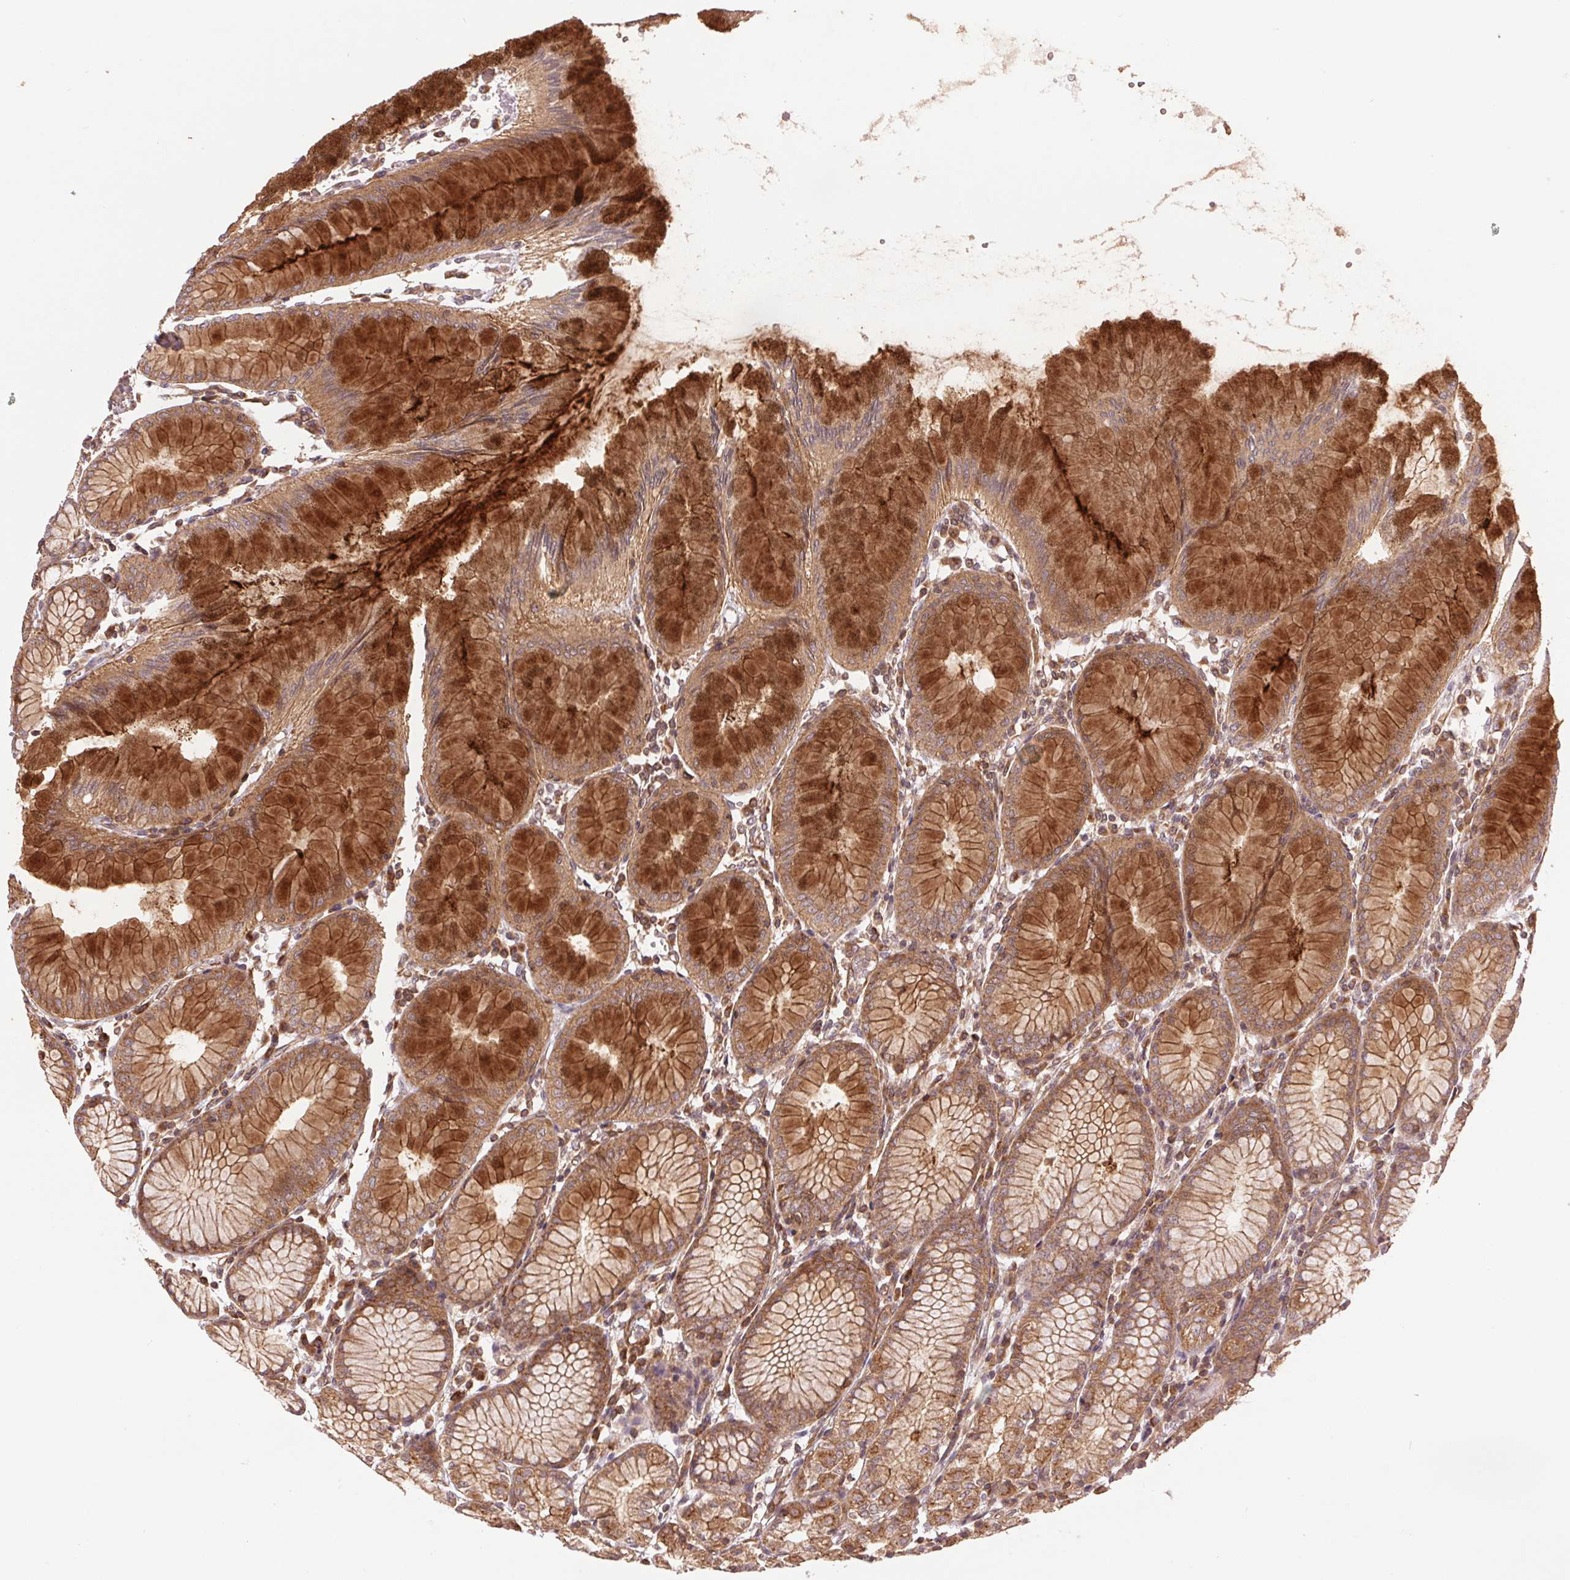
{"staining": {"intensity": "strong", "quantity": ">75%", "location": "cytoplasmic/membranous"}, "tissue": "stomach", "cell_type": "Glandular cells", "image_type": "normal", "snomed": [{"axis": "morphology", "description": "Normal tissue, NOS"}, {"axis": "topography", "description": "Stomach"}], "caption": "This histopathology image reveals normal stomach stained with immunohistochemistry (IHC) to label a protein in brown. The cytoplasmic/membranous of glandular cells show strong positivity for the protein. Nuclei are counter-stained blue.", "gene": "STARD7", "patient": {"sex": "female", "age": 57}}